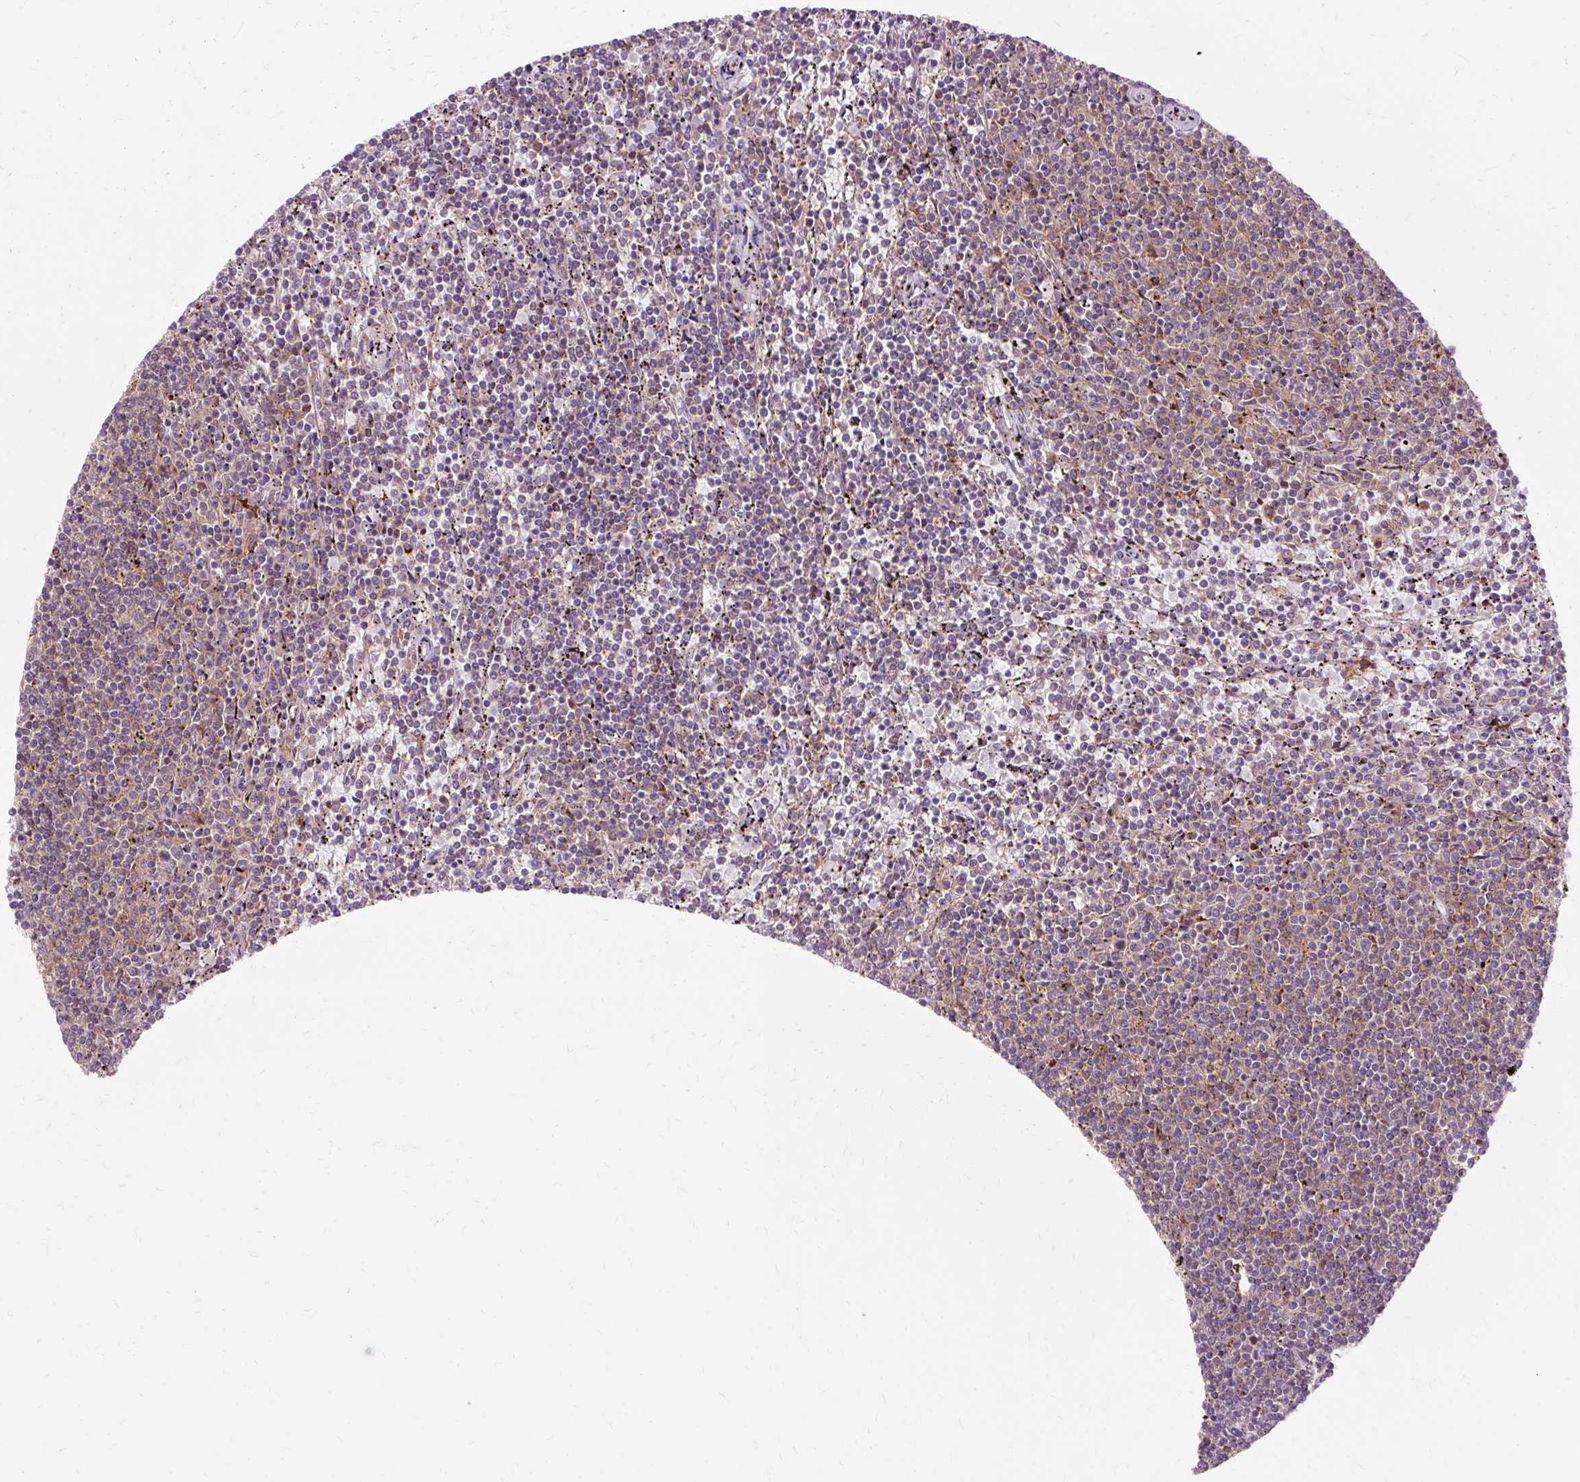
{"staining": {"intensity": "weak", "quantity": "25%-75%", "location": "cytoplasmic/membranous"}, "tissue": "lymphoma", "cell_type": "Tumor cells", "image_type": "cancer", "snomed": [{"axis": "morphology", "description": "Malignant lymphoma, non-Hodgkin's type, Low grade"}, {"axis": "topography", "description": "Spleen"}], "caption": "Tumor cells show low levels of weak cytoplasmic/membranous positivity in approximately 25%-75% of cells in low-grade malignant lymphoma, non-Hodgkin's type. Using DAB (3,3'-diaminobenzidine) (brown) and hematoxylin (blue) stains, captured at high magnification using brightfield microscopy.", "gene": "GEMIN2", "patient": {"sex": "female", "age": 50}}